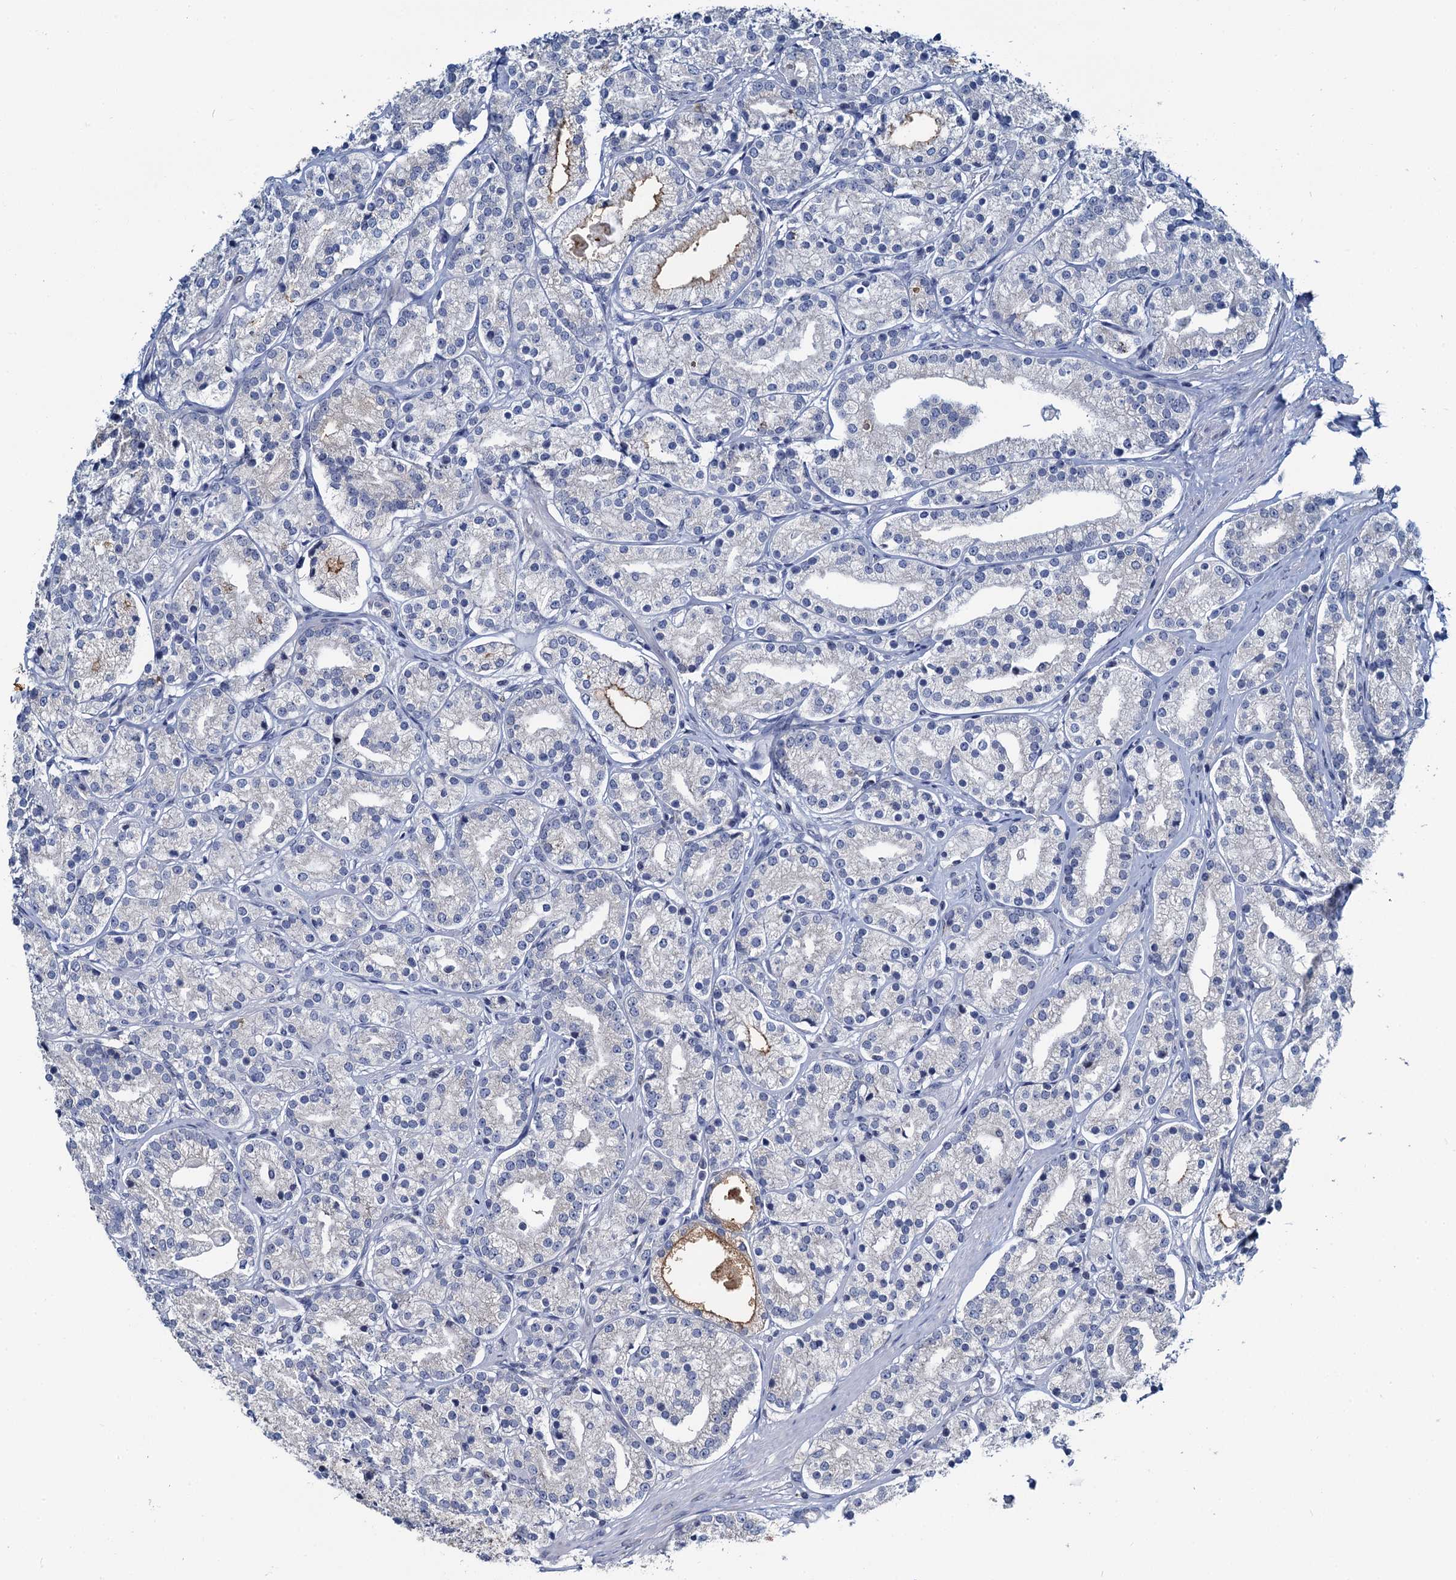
{"staining": {"intensity": "moderate", "quantity": "<25%", "location": "cytoplasmic/membranous"}, "tissue": "prostate cancer", "cell_type": "Tumor cells", "image_type": "cancer", "snomed": [{"axis": "morphology", "description": "Adenocarcinoma, High grade"}, {"axis": "topography", "description": "Prostate"}], "caption": "Immunohistochemical staining of human prostate cancer (adenocarcinoma (high-grade)) demonstrates low levels of moderate cytoplasmic/membranous protein positivity in approximately <25% of tumor cells.", "gene": "MIOX", "patient": {"sex": "male", "age": 69}}